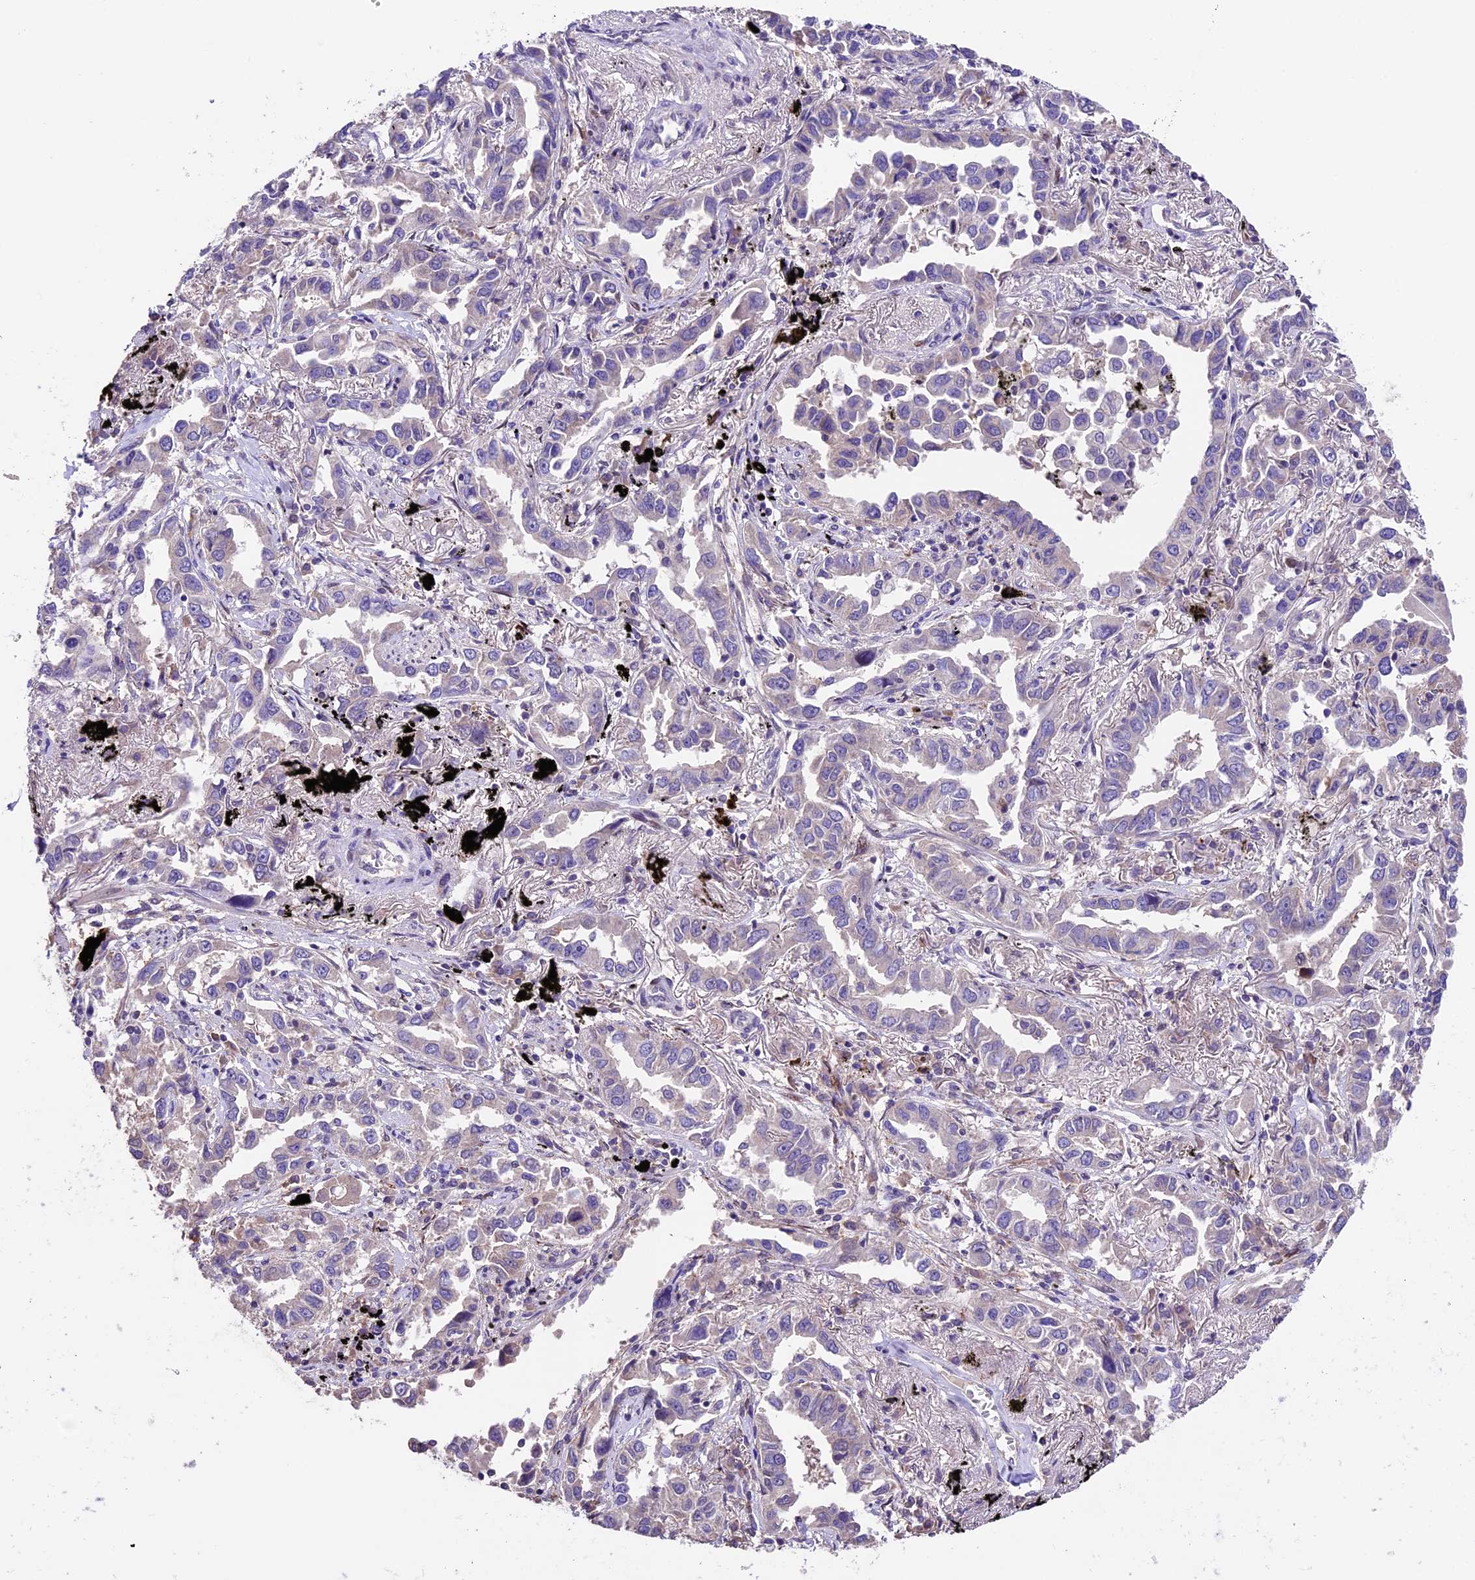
{"staining": {"intensity": "weak", "quantity": "<25%", "location": "cytoplasmic/membranous"}, "tissue": "lung cancer", "cell_type": "Tumor cells", "image_type": "cancer", "snomed": [{"axis": "morphology", "description": "Adenocarcinoma, NOS"}, {"axis": "topography", "description": "Lung"}], "caption": "Lung adenocarcinoma stained for a protein using immunohistochemistry (IHC) reveals no positivity tumor cells.", "gene": "SBNO2", "patient": {"sex": "male", "age": 67}}